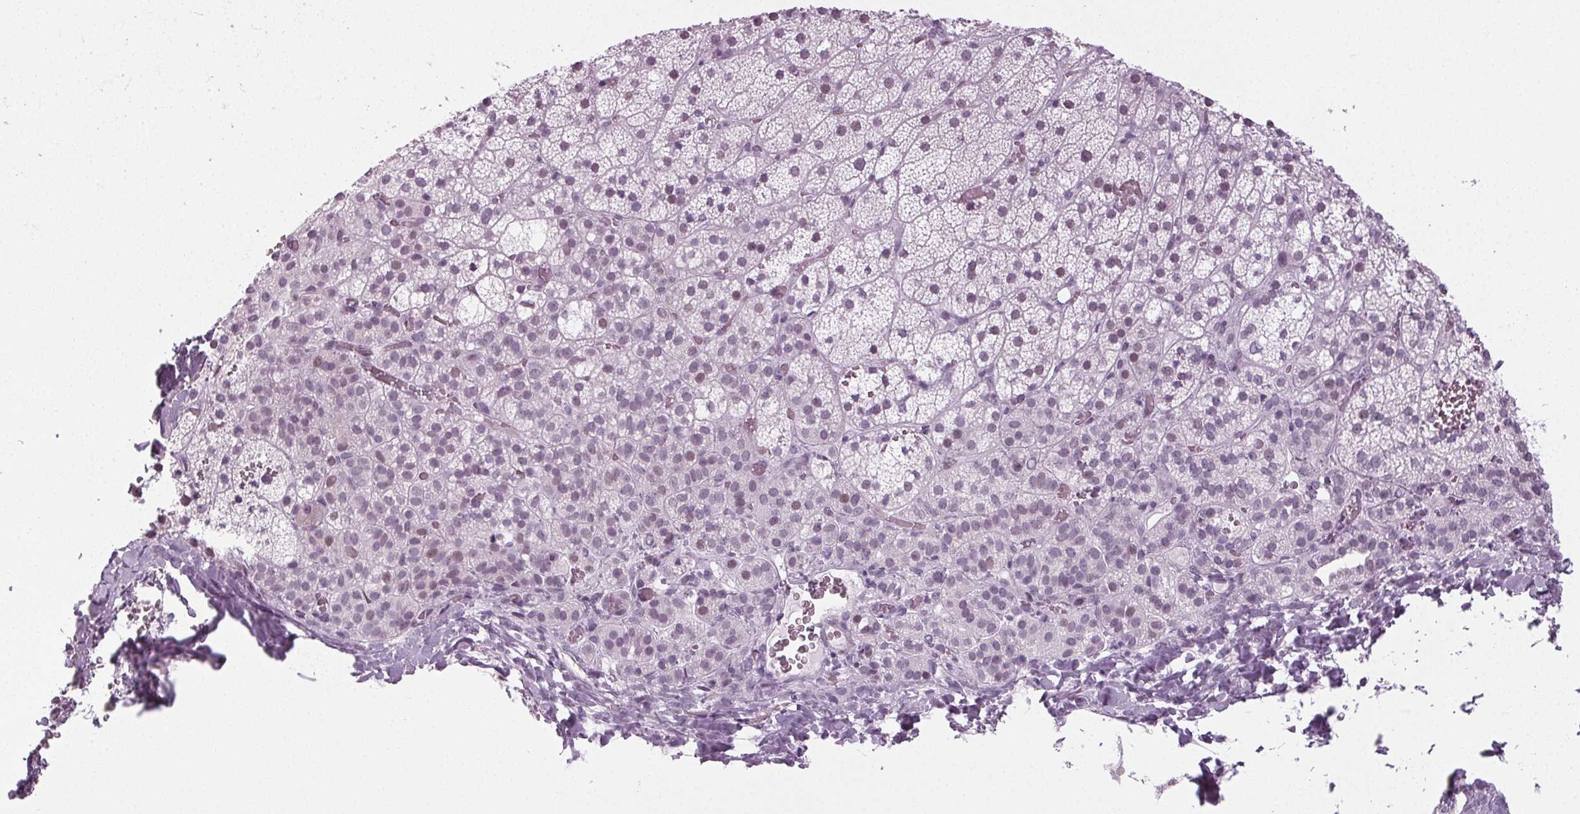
{"staining": {"intensity": "weak", "quantity": "<25%", "location": "nuclear"}, "tissue": "adrenal gland", "cell_type": "Glandular cells", "image_type": "normal", "snomed": [{"axis": "morphology", "description": "Normal tissue, NOS"}, {"axis": "topography", "description": "Adrenal gland"}], "caption": "Protein analysis of normal adrenal gland displays no significant positivity in glandular cells. Brightfield microscopy of immunohistochemistry stained with DAB (3,3'-diaminobenzidine) (brown) and hematoxylin (blue), captured at high magnification.", "gene": "IGF2BP1", "patient": {"sex": "male", "age": 53}}